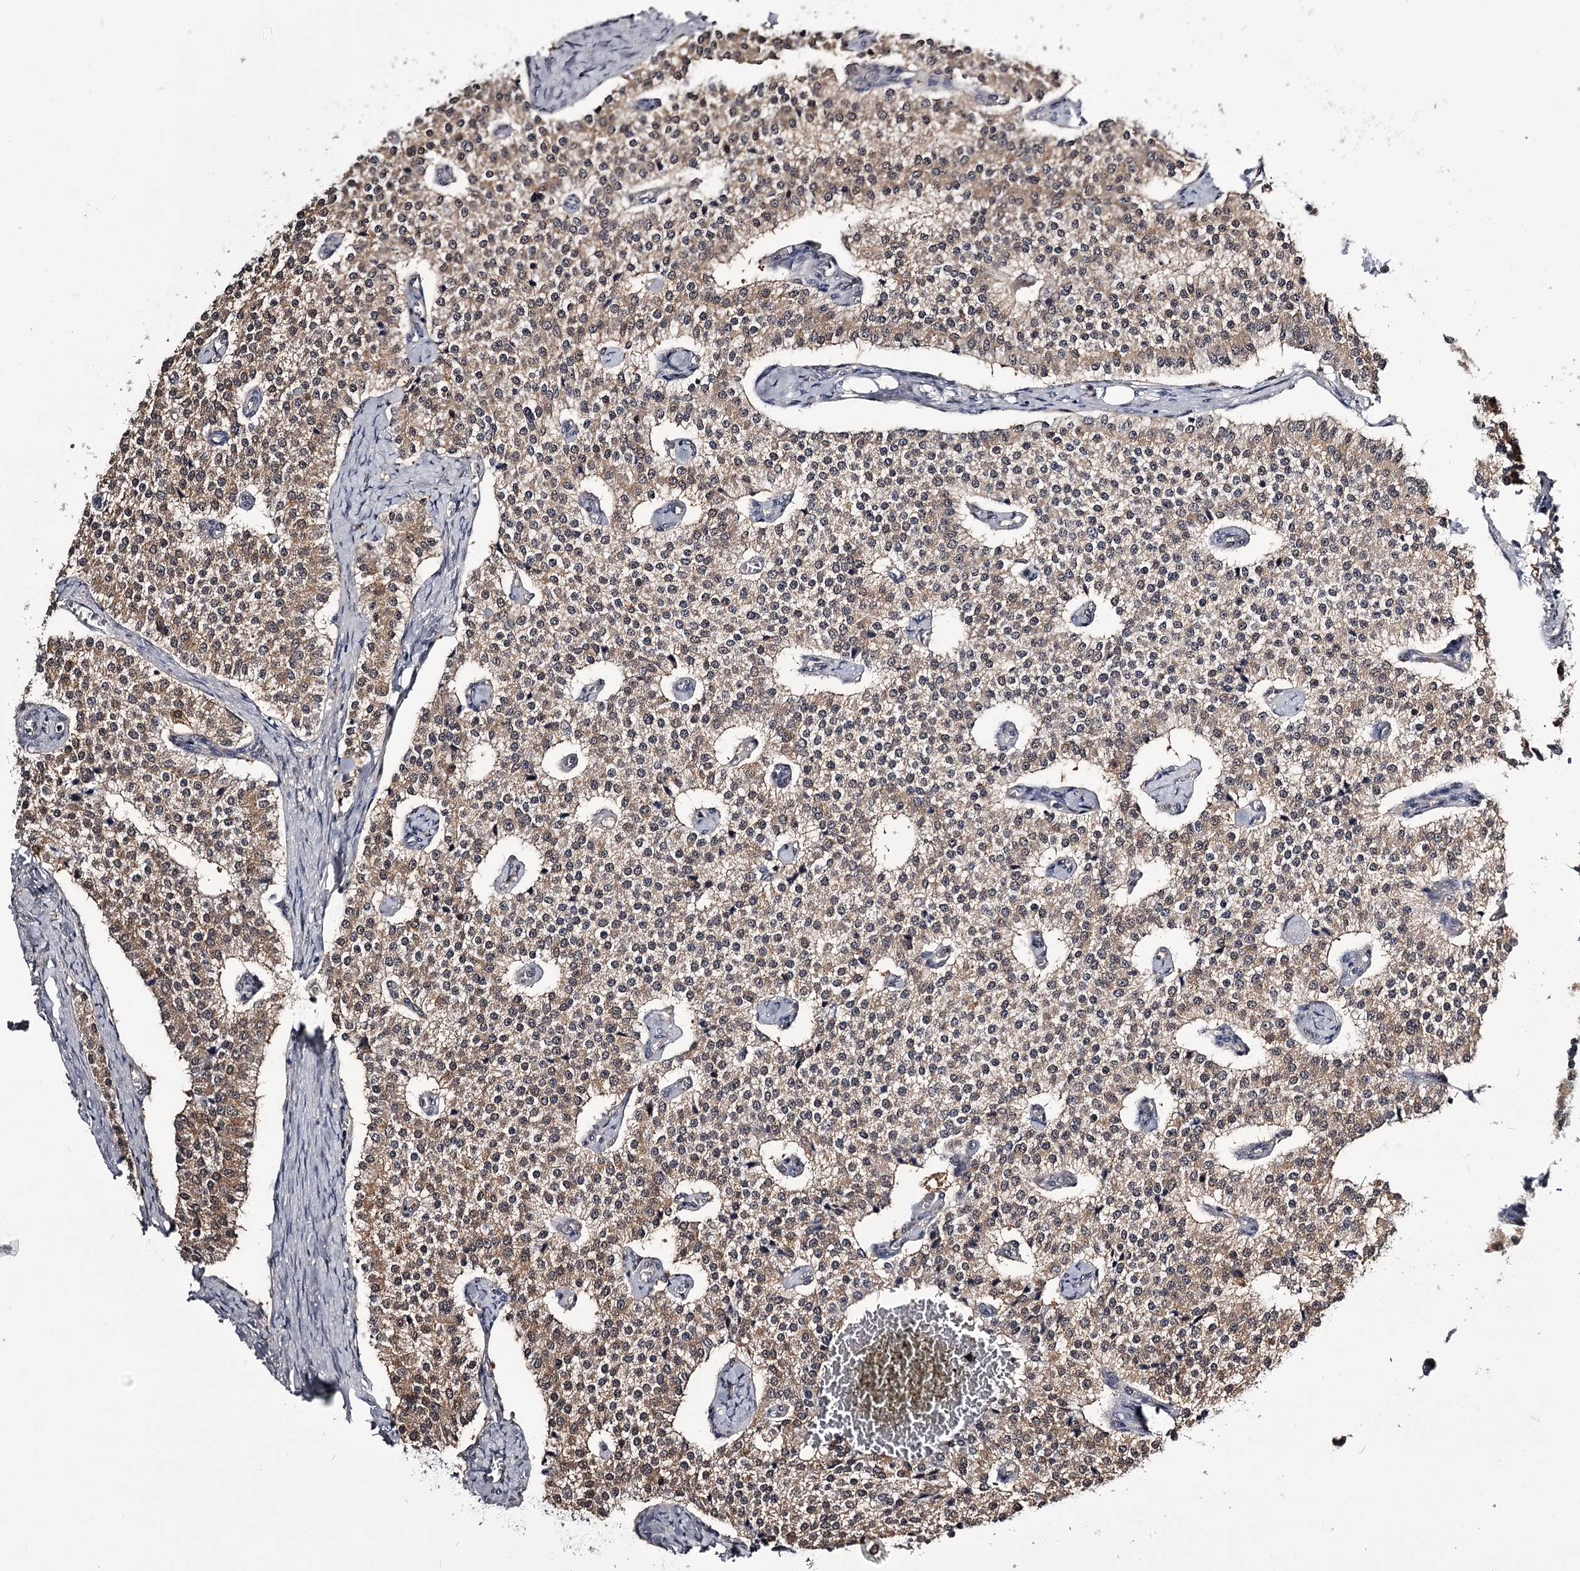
{"staining": {"intensity": "moderate", "quantity": ">75%", "location": "cytoplasmic/membranous"}, "tissue": "carcinoid", "cell_type": "Tumor cells", "image_type": "cancer", "snomed": [{"axis": "morphology", "description": "Carcinoid, malignant, NOS"}, {"axis": "topography", "description": "Colon"}], "caption": "Human carcinoid stained for a protein (brown) shows moderate cytoplasmic/membranous positive staining in about >75% of tumor cells.", "gene": "GSTO1", "patient": {"sex": "female", "age": 52}}